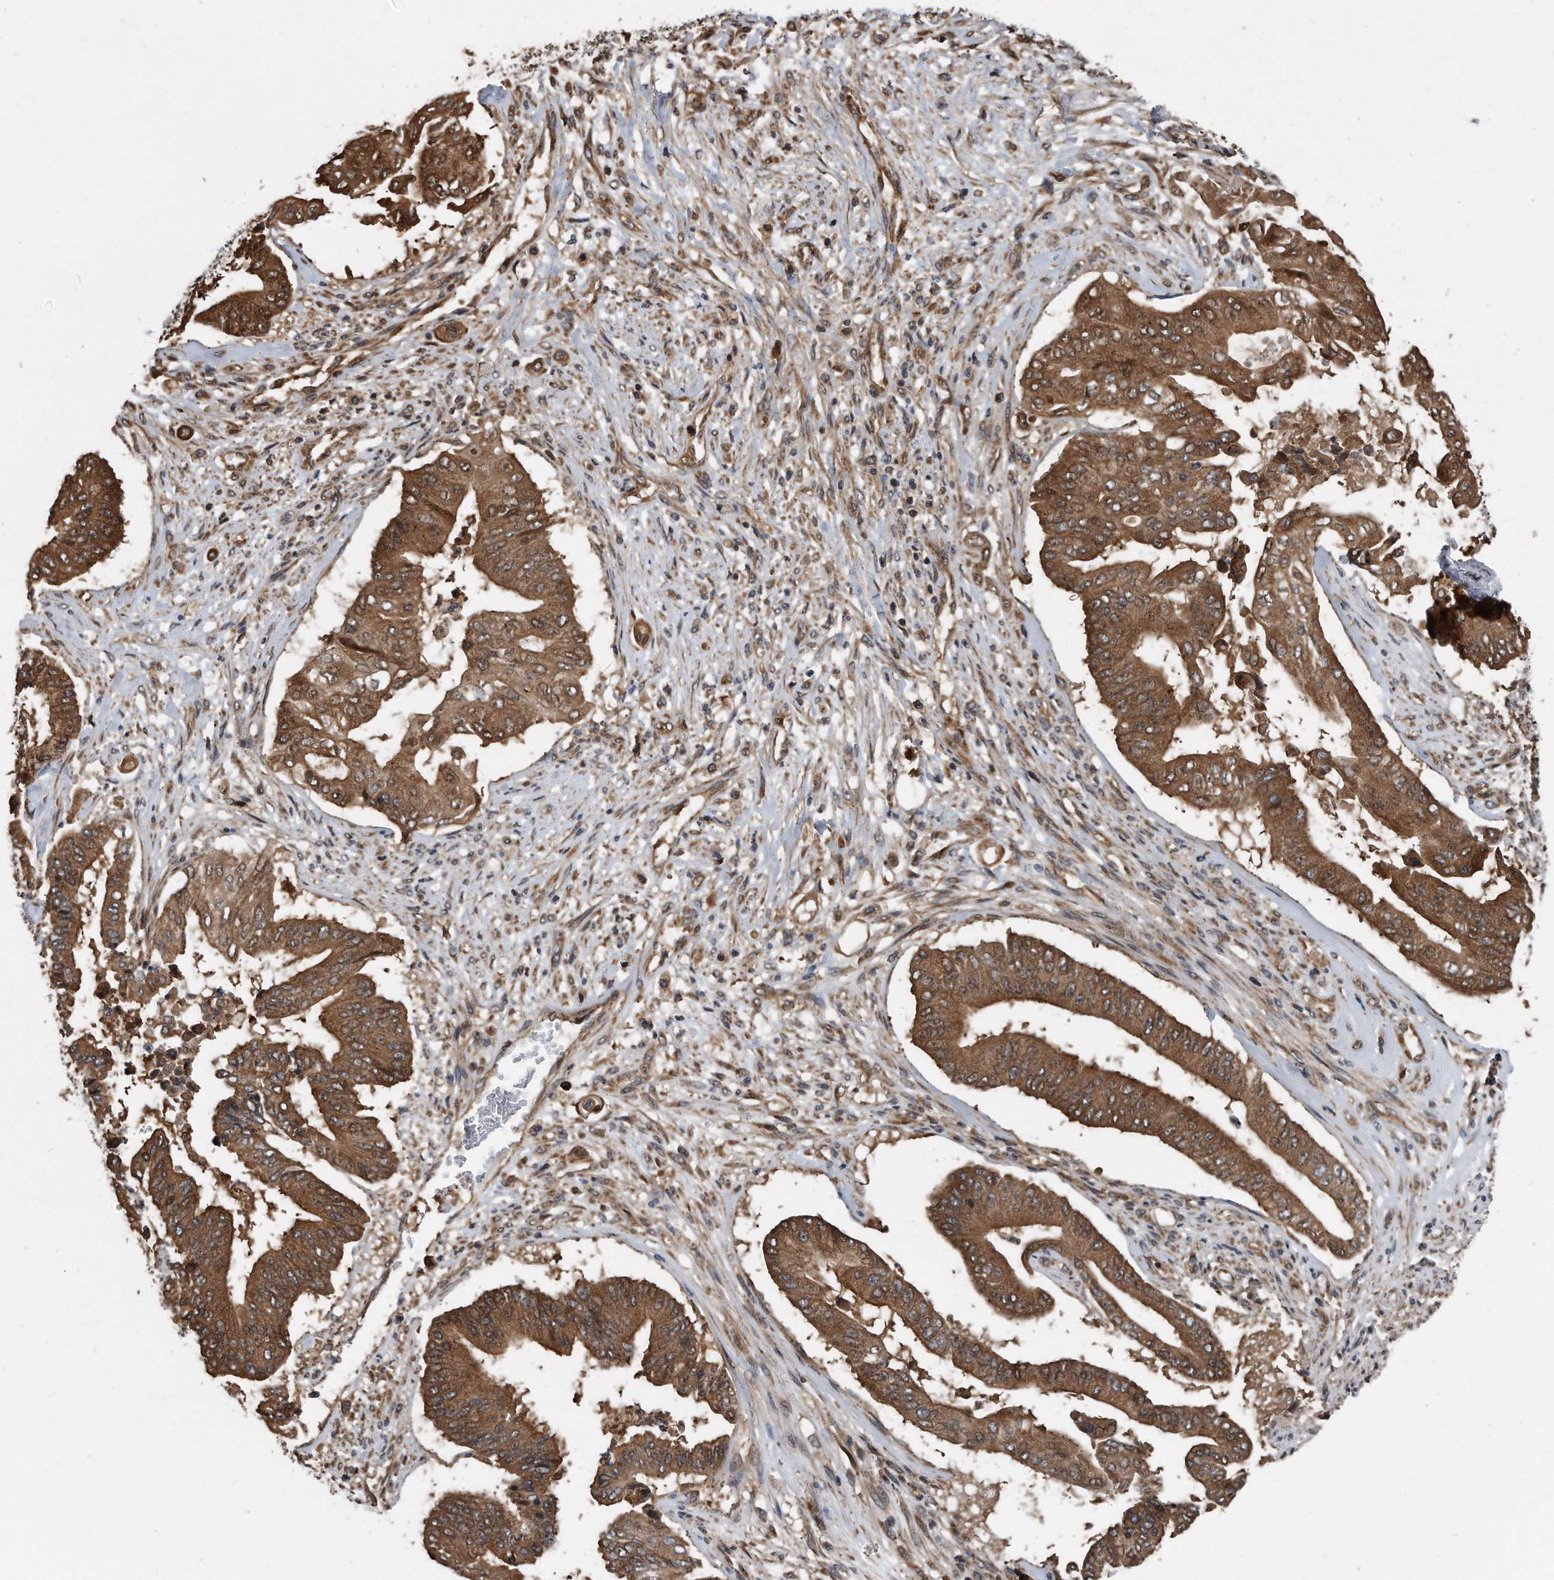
{"staining": {"intensity": "moderate", "quantity": ">75%", "location": "cytoplasmic/membranous"}, "tissue": "pancreatic cancer", "cell_type": "Tumor cells", "image_type": "cancer", "snomed": [{"axis": "morphology", "description": "Adenocarcinoma, NOS"}, {"axis": "topography", "description": "Pancreas"}], "caption": "An image of adenocarcinoma (pancreatic) stained for a protein displays moderate cytoplasmic/membranous brown staining in tumor cells.", "gene": "FAM136A", "patient": {"sex": "female", "age": 77}}